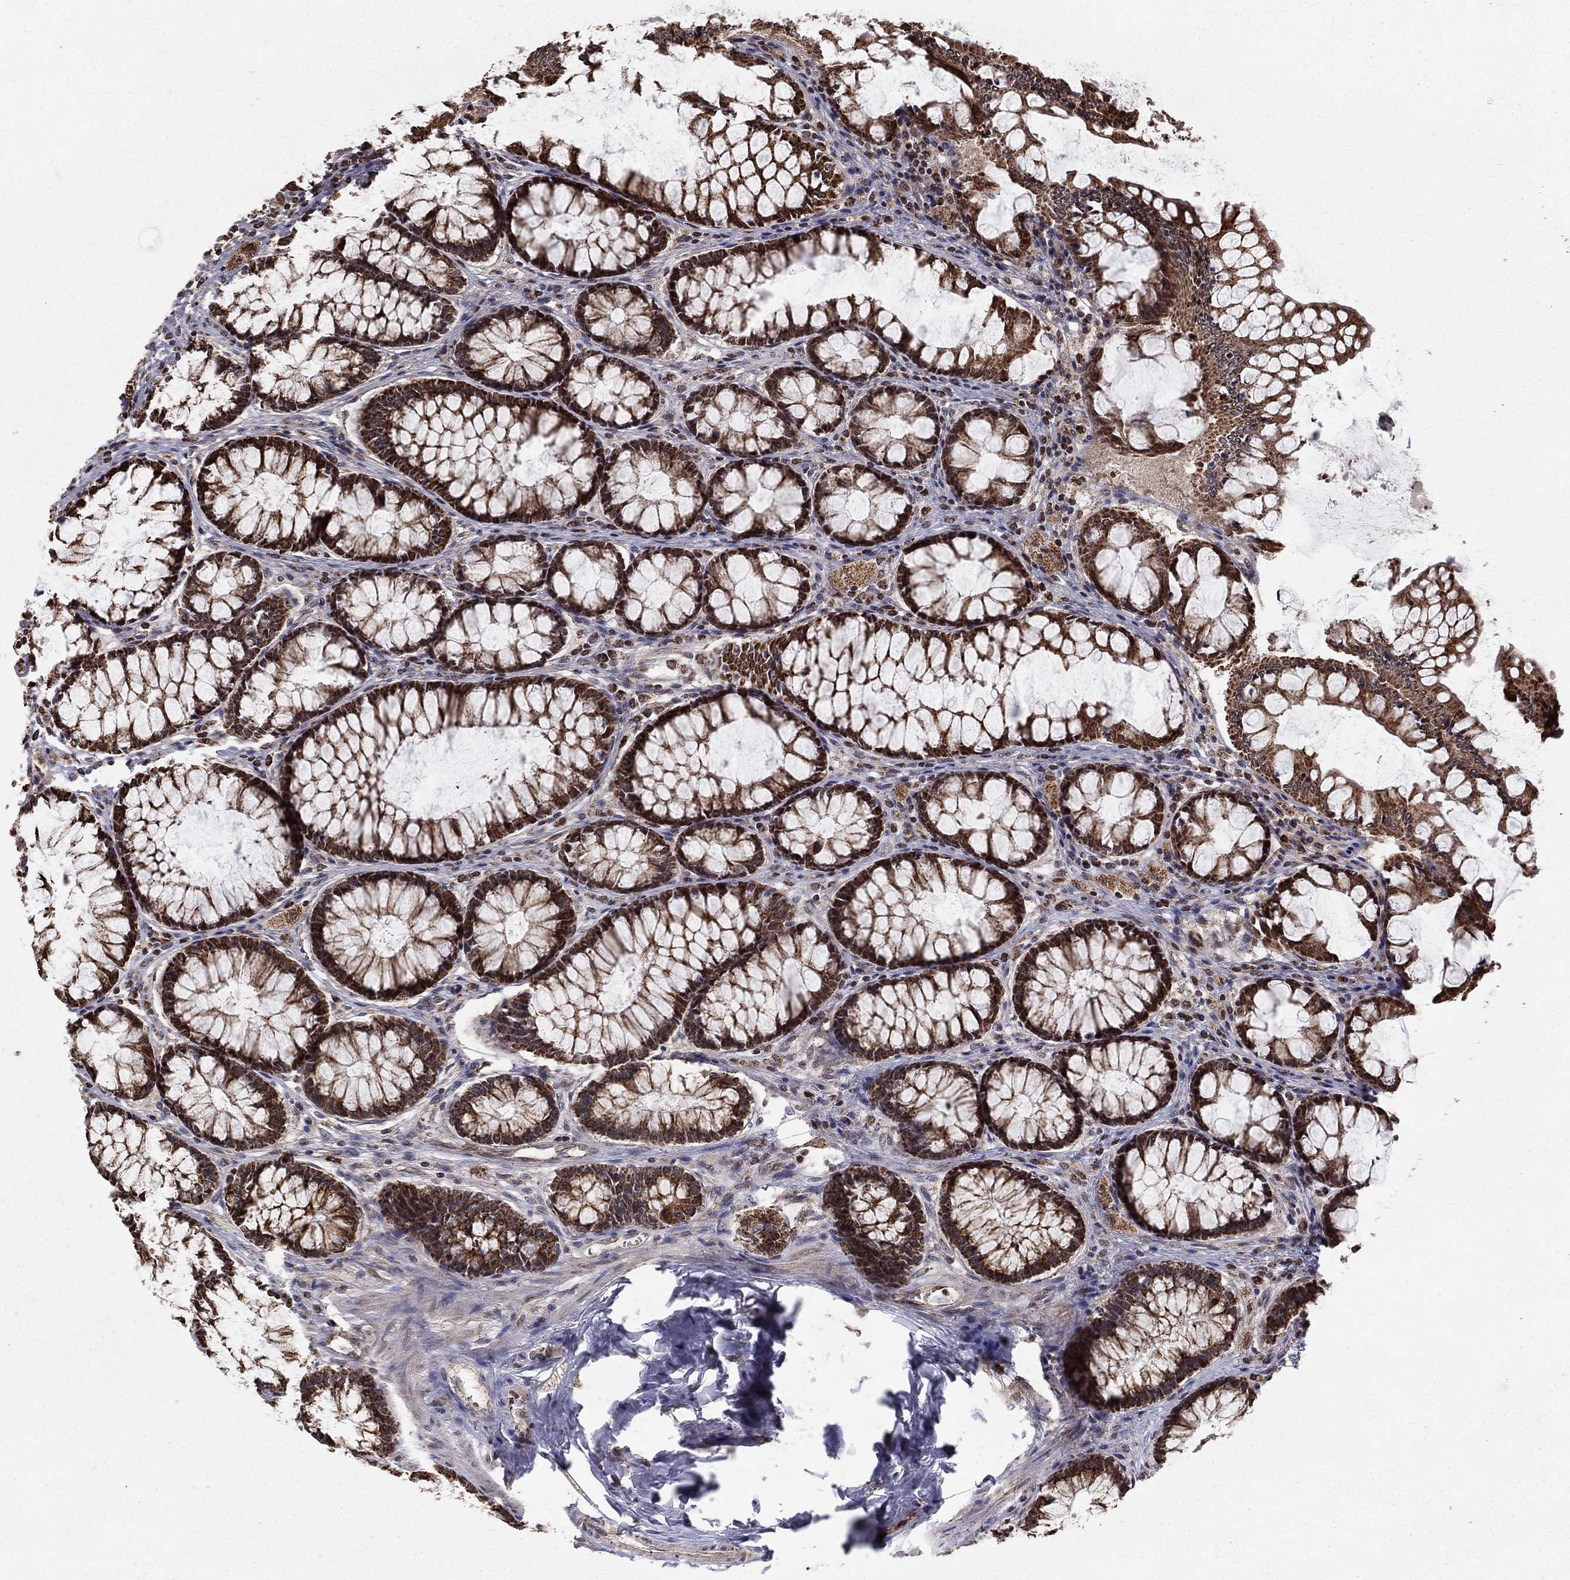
{"staining": {"intensity": "negative", "quantity": "none", "location": "none"}, "tissue": "colon", "cell_type": "Endothelial cells", "image_type": "normal", "snomed": [{"axis": "morphology", "description": "Normal tissue, NOS"}, {"axis": "topography", "description": "Colon"}], "caption": "Immunohistochemistry of benign human colon shows no expression in endothelial cells.", "gene": "ACOT13", "patient": {"sex": "female", "age": 65}}